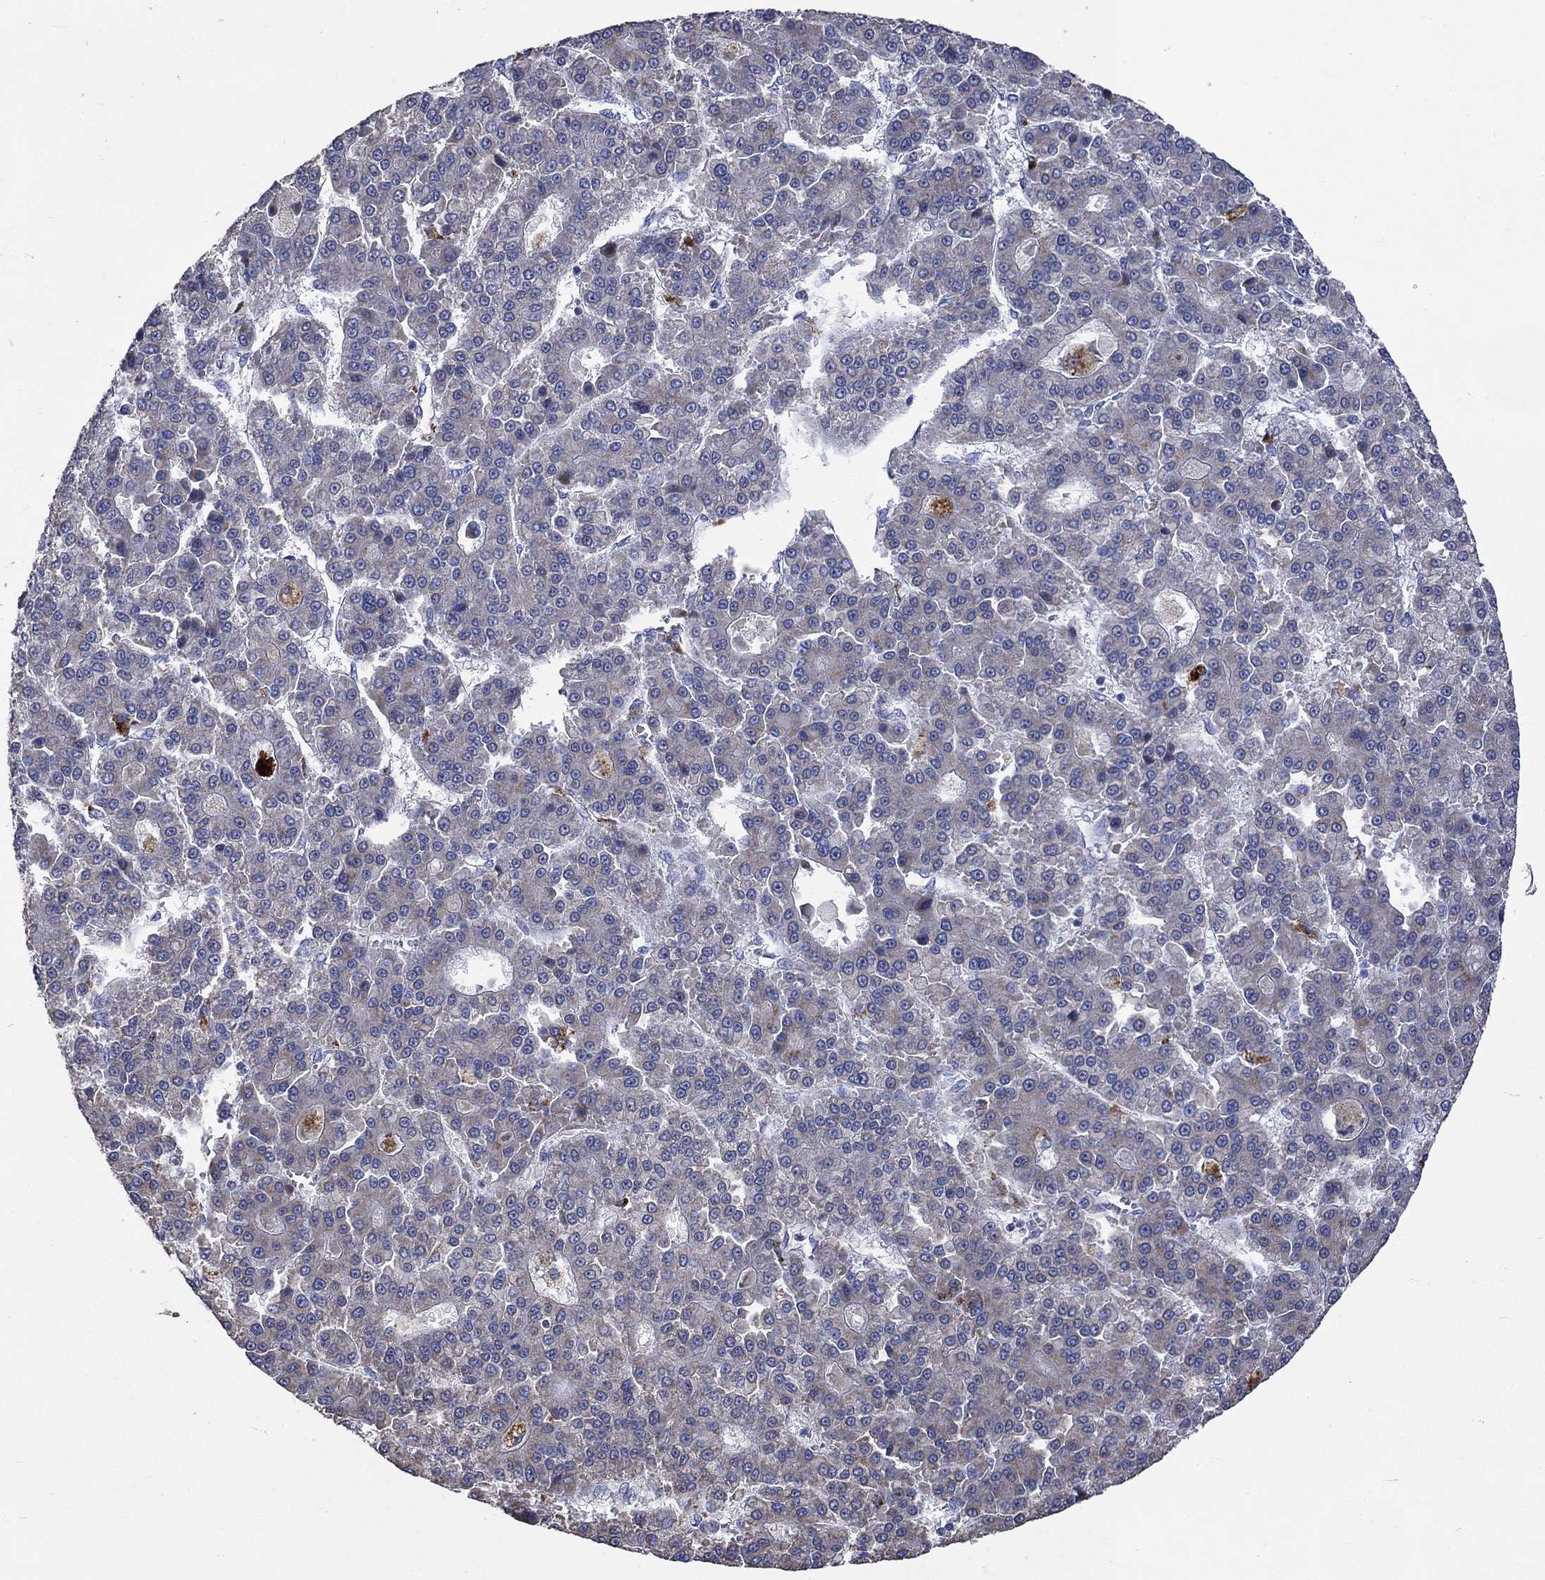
{"staining": {"intensity": "negative", "quantity": "none", "location": "none"}, "tissue": "liver cancer", "cell_type": "Tumor cells", "image_type": "cancer", "snomed": [{"axis": "morphology", "description": "Carcinoma, Hepatocellular, NOS"}, {"axis": "topography", "description": "Liver"}], "caption": "Immunohistochemistry photomicrograph of neoplastic tissue: hepatocellular carcinoma (liver) stained with DAB demonstrates no significant protein positivity in tumor cells.", "gene": "UGT8", "patient": {"sex": "male", "age": 70}}